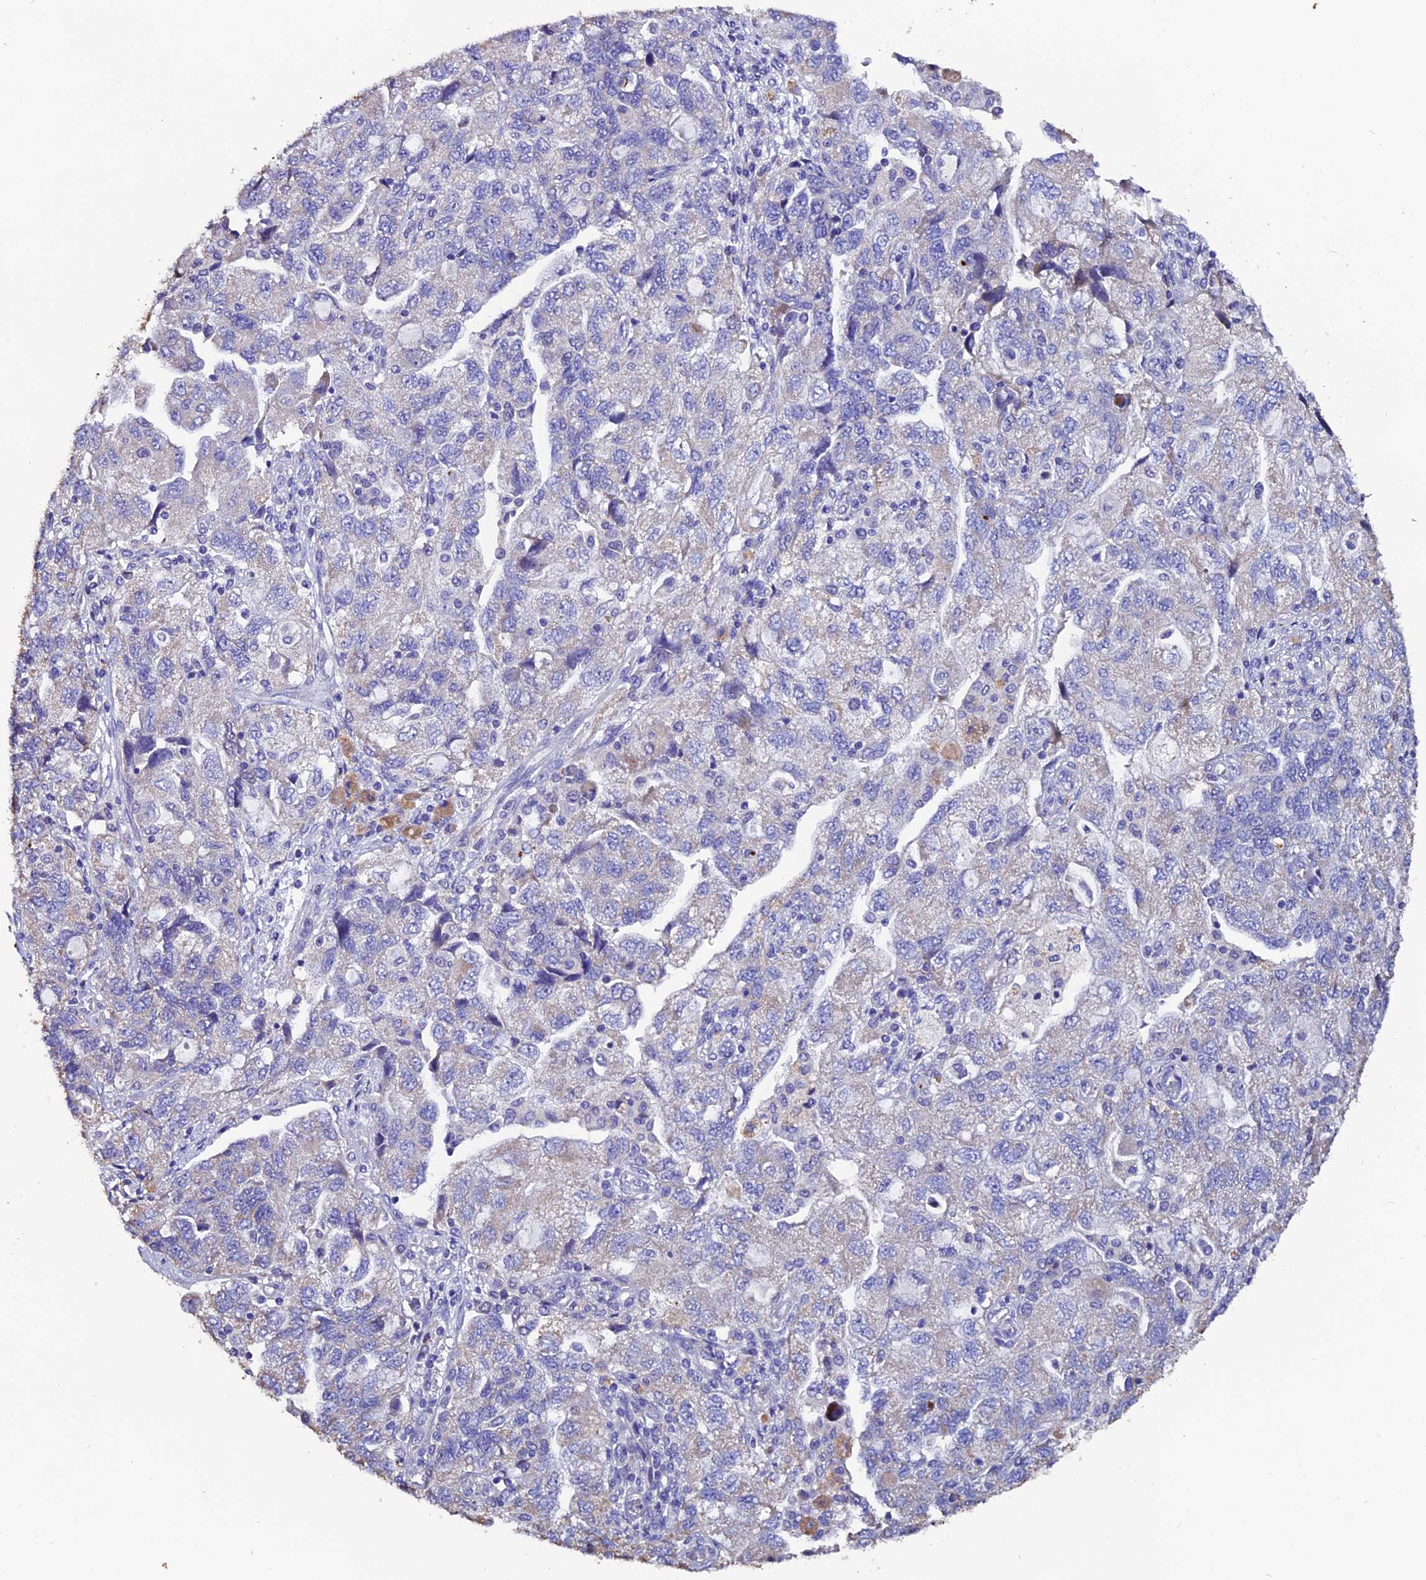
{"staining": {"intensity": "weak", "quantity": "<25%", "location": "cytoplasmic/membranous"}, "tissue": "ovarian cancer", "cell_type": "Tumor cells", "image_type": "cancer", "snomed": [{"axis": "morphology", "description": "Carcinoma, NOS"}, {"axis": "morphology", "description": "Cystadenocarcinoma, serous, NOS"}, {"axis": "topography", "description": "Ovary"}], "caption": "Tumor cells show no significant expression in ovarian carcinoma.", "gene": "FBXW9", "patient": {"sex": "female", "age": 69}}